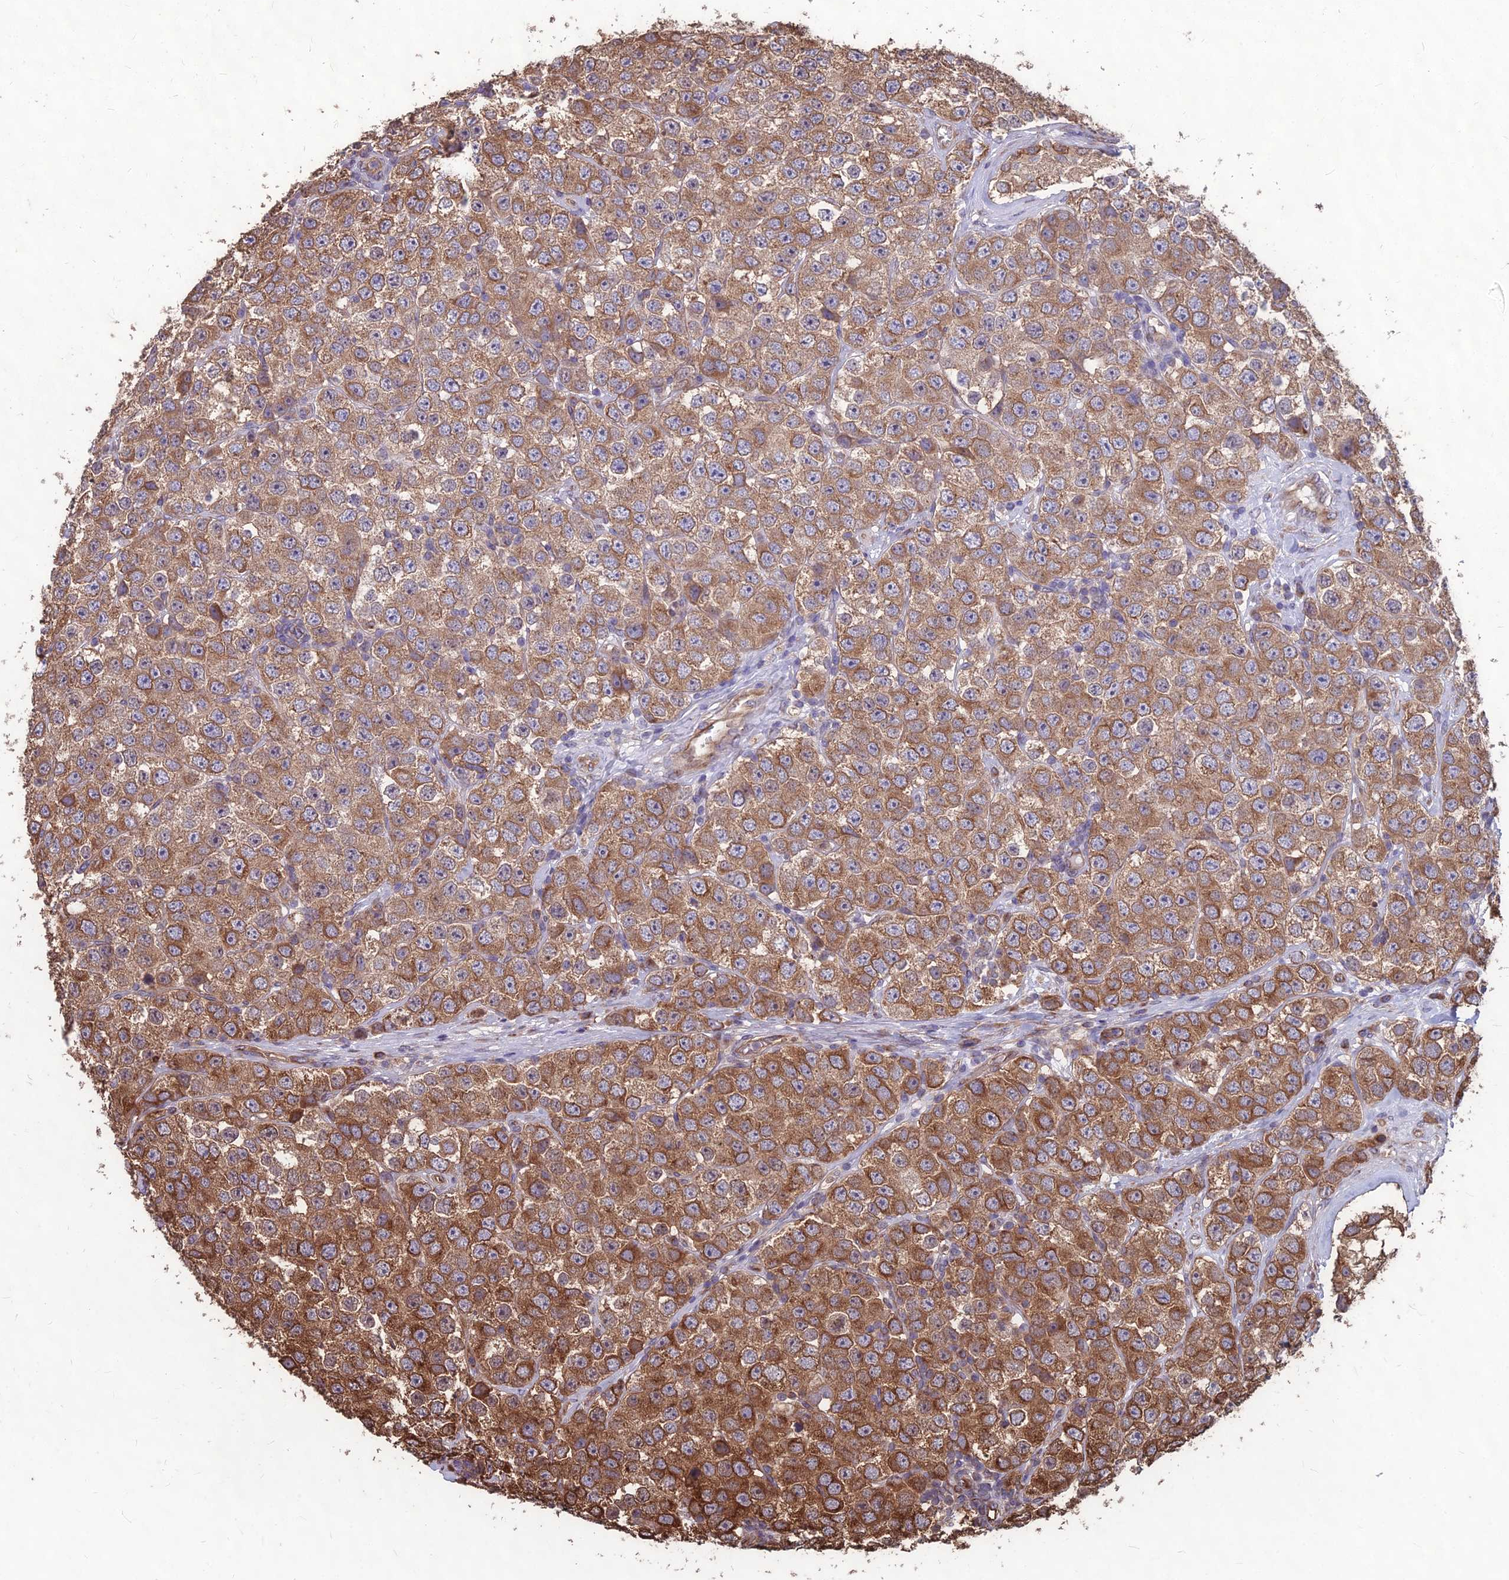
{"staining": {"intensity": "moderate", "quantity": ">75%", "location": "cytoplasmic/membranous"}, "tissue": "testis cancer", "cell_type": "Tumor cells", "image_type": "cancer", "snomed": [{"axis": "morphology", "description": "Seminoma, NOS"}, {"axis": "topography", "description": "Testis"}], "caption": "About >75% of tumor cells in human testis seminoma reveal moderate cytoplasmic/membranous protein staining as visualized by brown immunohistochemical staining.", "gene": "LSM6", "patient": {"sex": "male", "age": 28}}